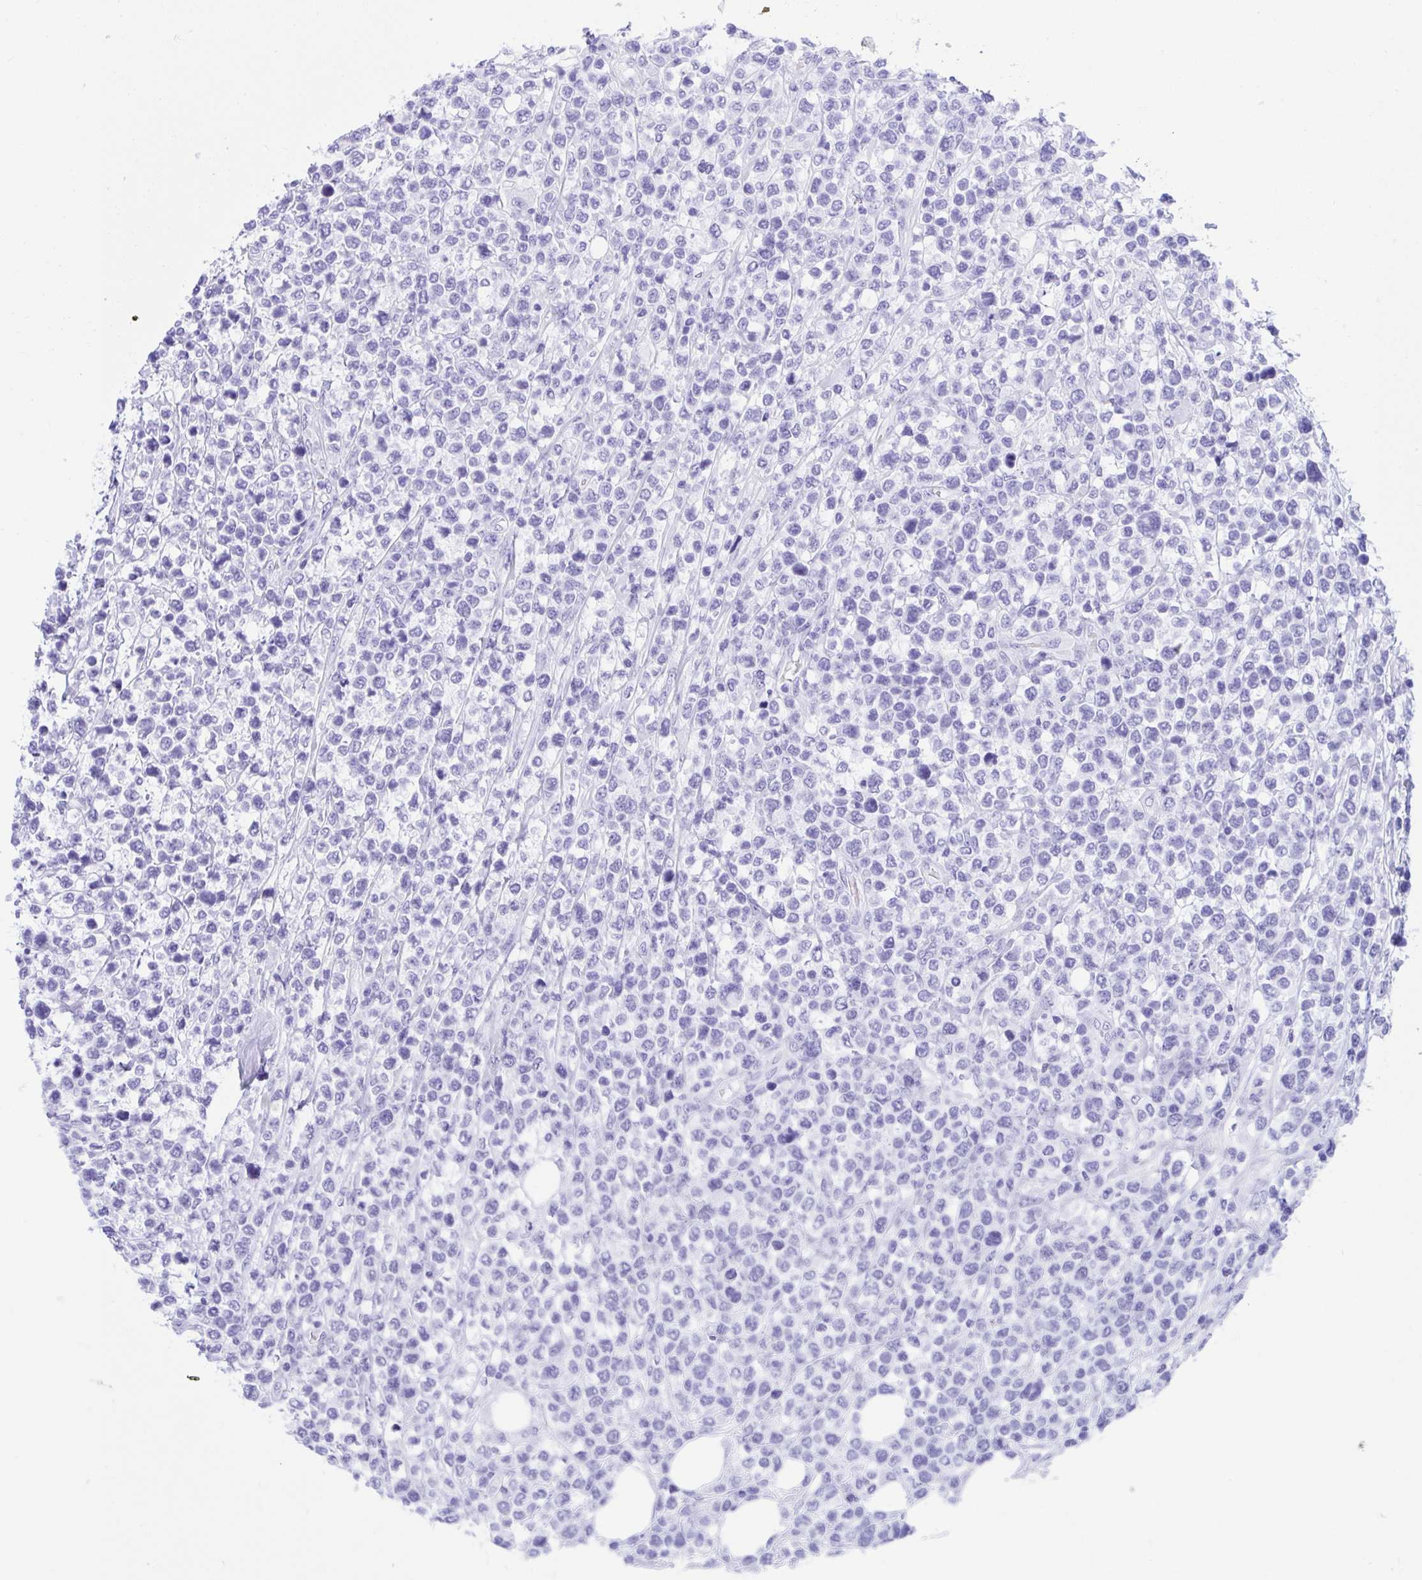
{"staining": {"intensity": "negative", "quantity": "none", "location": "none"}, "tissue": "lymphoma", "cell_type": "Tumor cells", "image_type": "cancer", "snomed": [{"axis": "morphology", "description": "Malignant lymphoma, non-Hodgkin's type, High grade"}, {"axis": "topography", "description": "Soft tissue"}], "caption": "The histopathology image displays no staining of tumor cells in lymphoma.", "gene": "TLN2", "patient": {"sex": "female", "age": 56}}